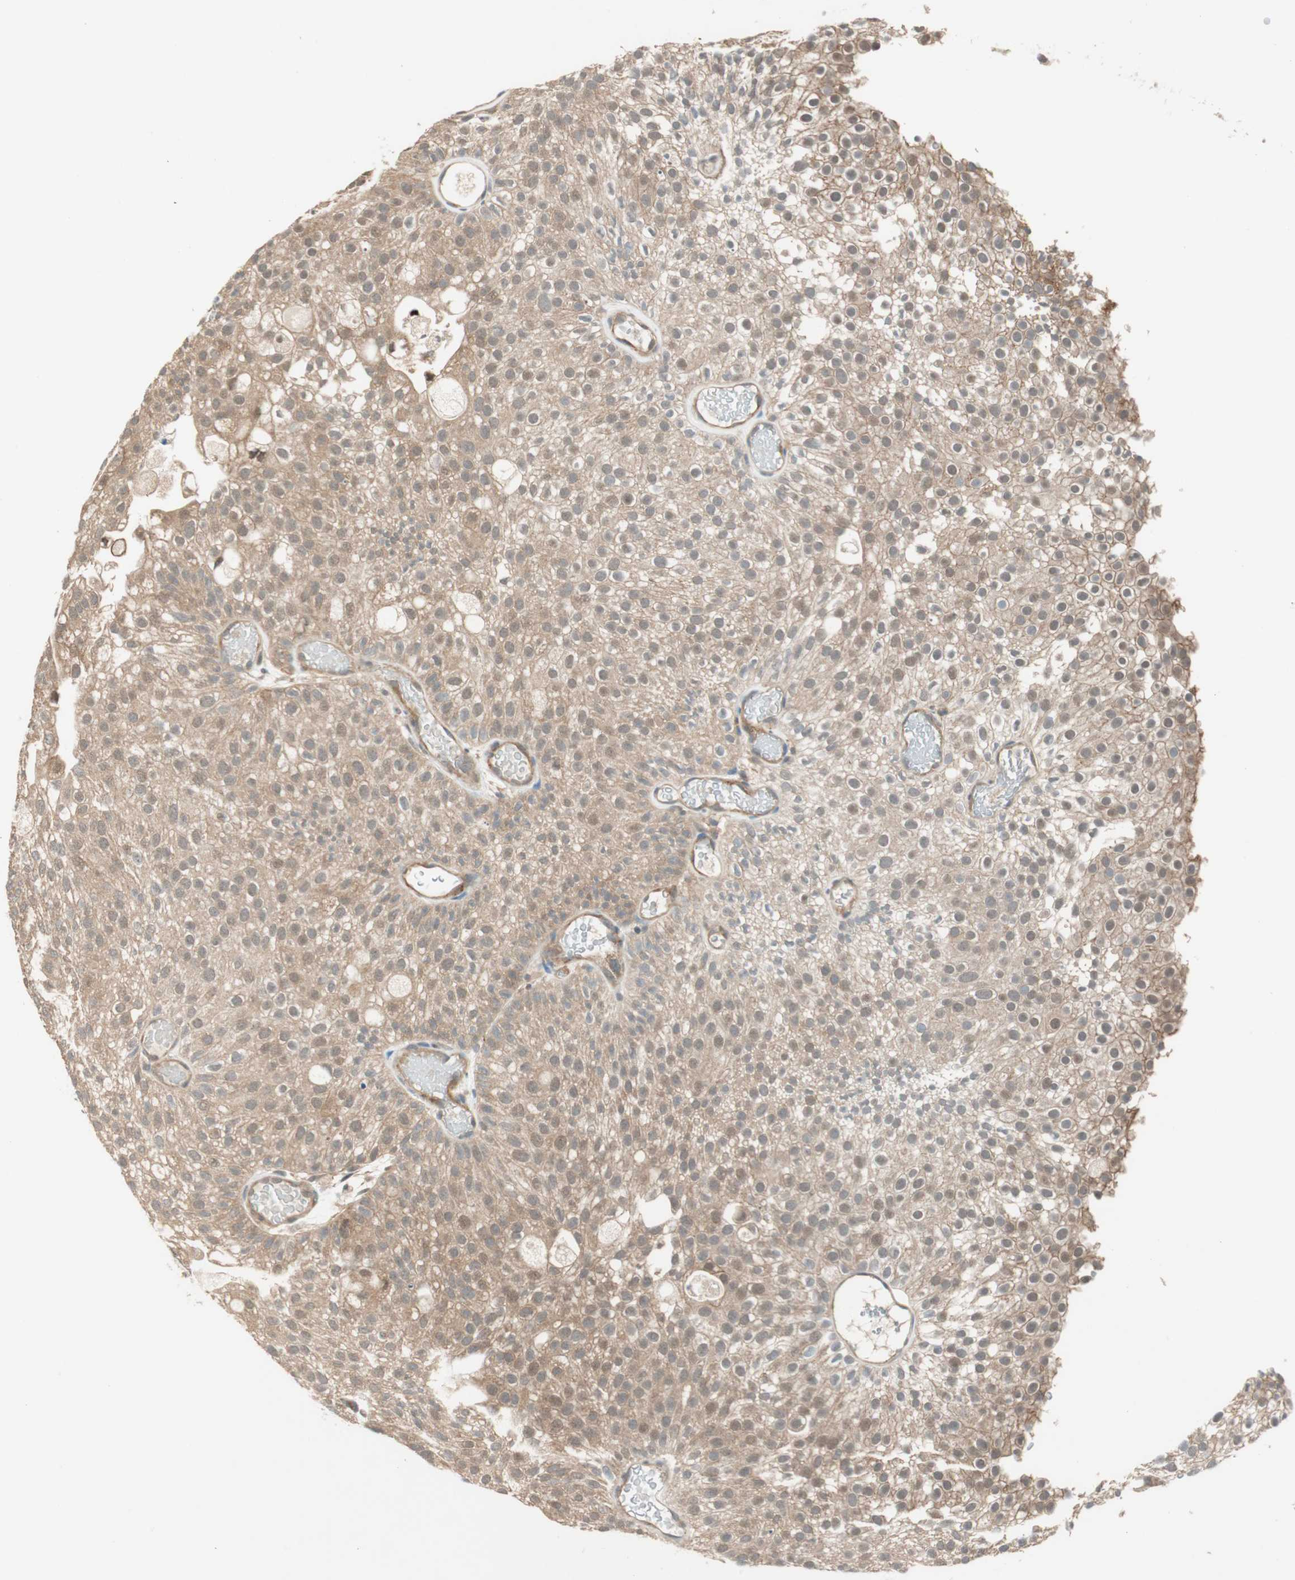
{"staining": {"intensity": "moderate", "quantity": ">75%", "location": "cytoplasmic/membranous"}, "tissue": "urothelial cancer", "cell_type": "Tumor cells", "image_type": "cancer", "snomed": [{"axis": "morphology", "description": "Urothelial carcinoma, Low grade"}, {"axis": "topography", "description": "Urinary bladder"}], "caption": "Tumor cells display medium levels of moderate cytoplasmic/membranous positivity in about >75% of cells in urothelial cancer.", "gene": "PSMD8", "patient": {"sex": "male", "age": 78}}